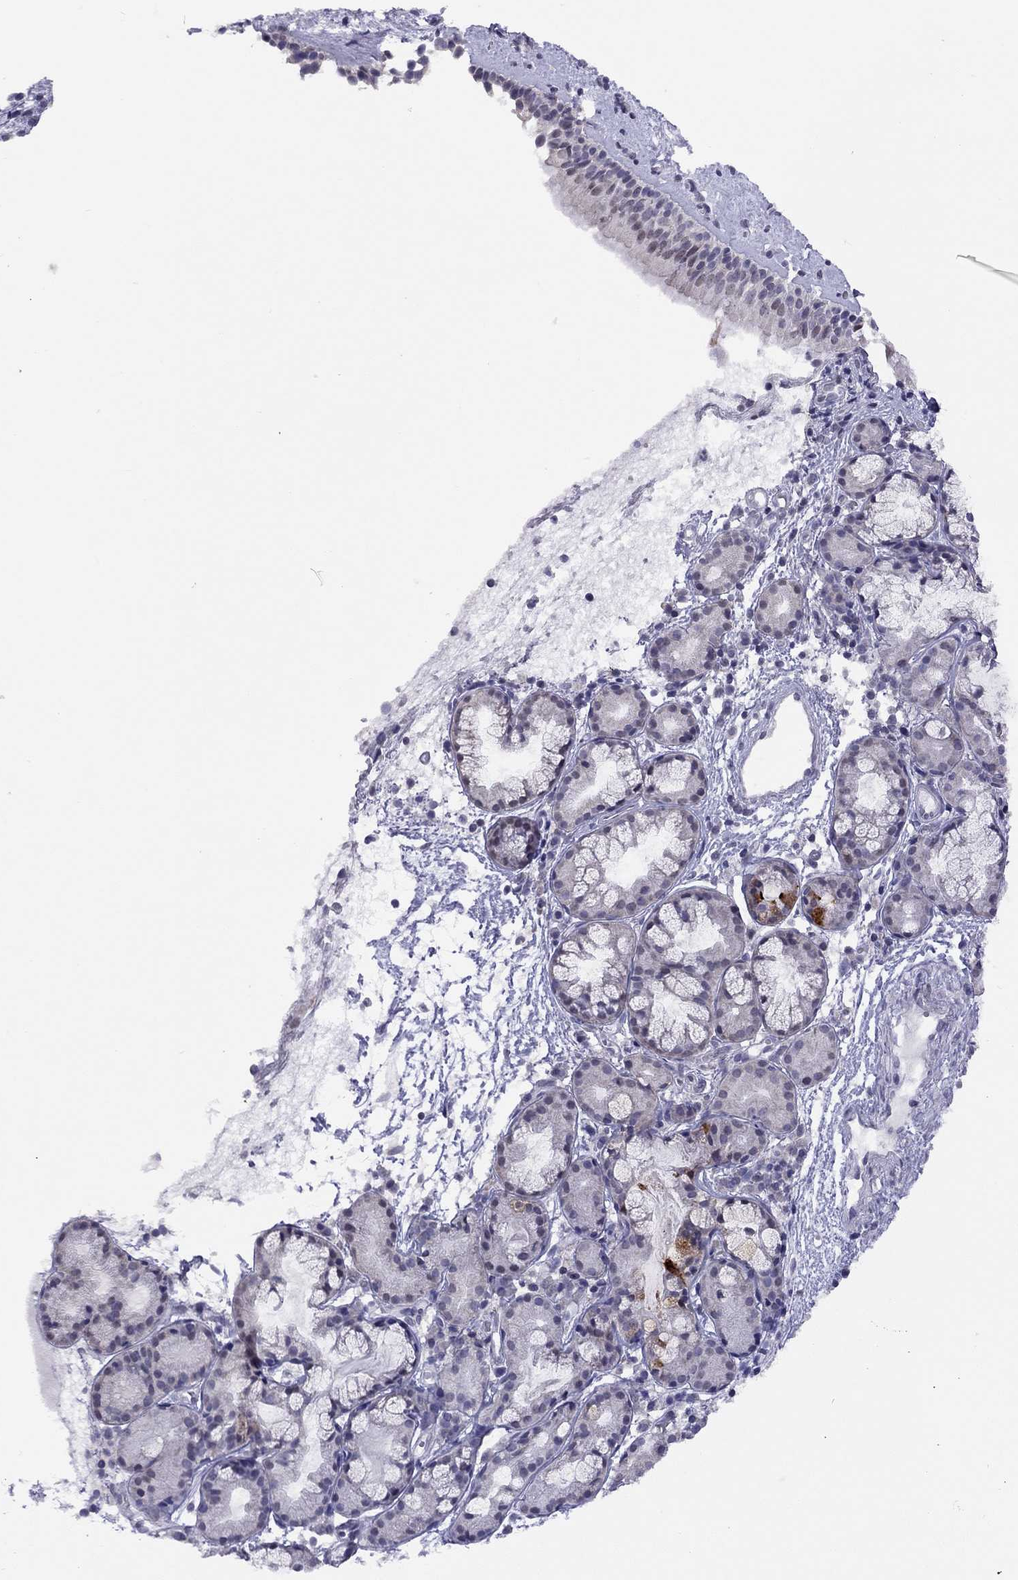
{"staining": {"intensity": "weak", "quantity": "<25%", "location": "nuclear"}, "tissue": "nasopharynx", "cell_type": "Respiratory epithelial cells", "image_type": "normal", "snomed": [{"axis": "morphology", "description": "Normal tissue, NOS"}, {"axis": "topography", "description": "Nasopharynx"}], "caption": "Immunohistochemical staining of normal nasopharynx displays no significant positivity in respiratory epithelial cells.", "gene": "HES5", "patient": {"sex": "male", "age": 29}}